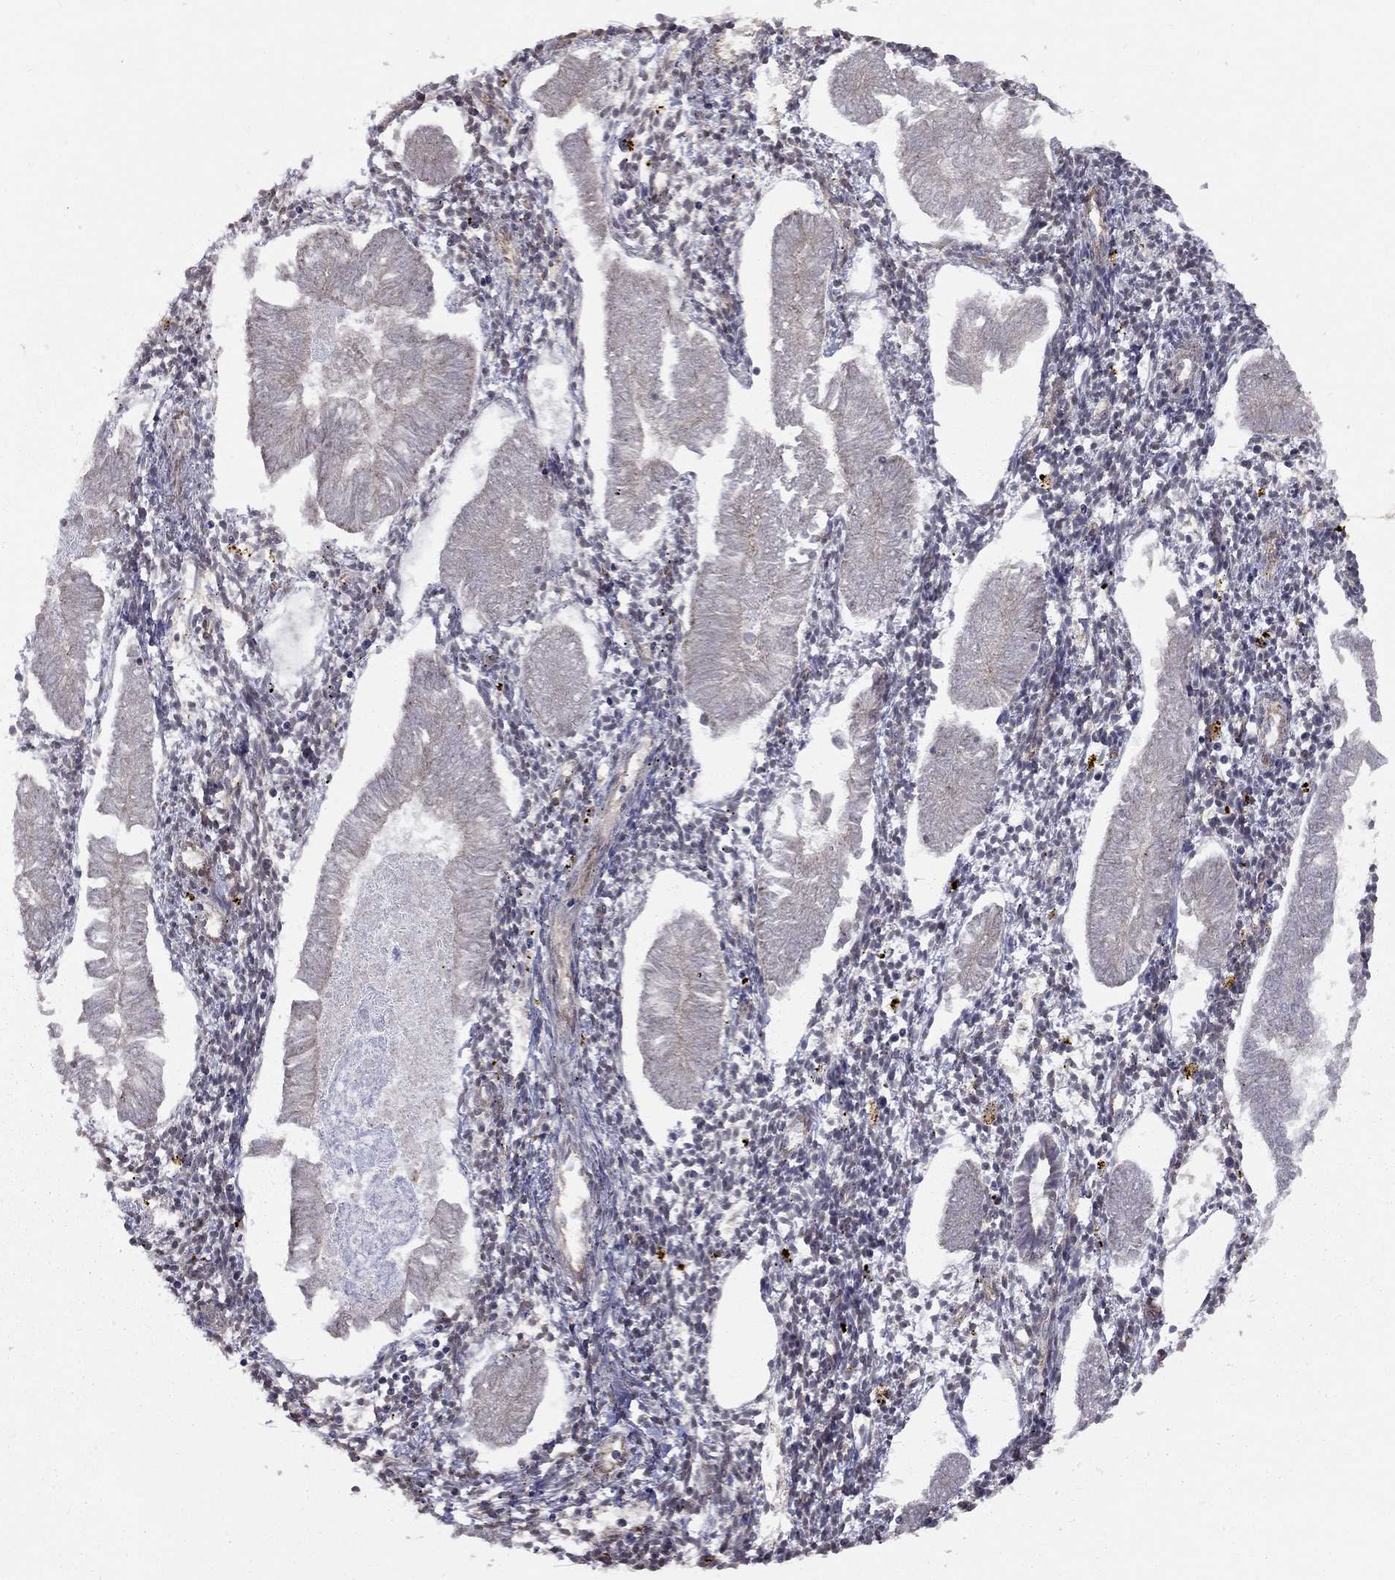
{"staining": {"intensity": "moderate", "quantity": "<25%", "location": "cytoplasmic/membranous"}, "tissue": "endometrial cancer", "cell_type": "Tumor cells", "image_type": "cancer", "snomed": [{"axis": "morphology", "description": "Adenocarcinoma, NOS"}, {"axis": "topography", "description": "Endometrium"}], "caption": "Immunohistochemical staining of endometrial cancer (adenocarcinoma) displays moderate cytoplasmic/membranous protein positivity in about <25% of tumor cells.", "gene": "RASEF", "patient": {"sex": "female", "age": 53}}